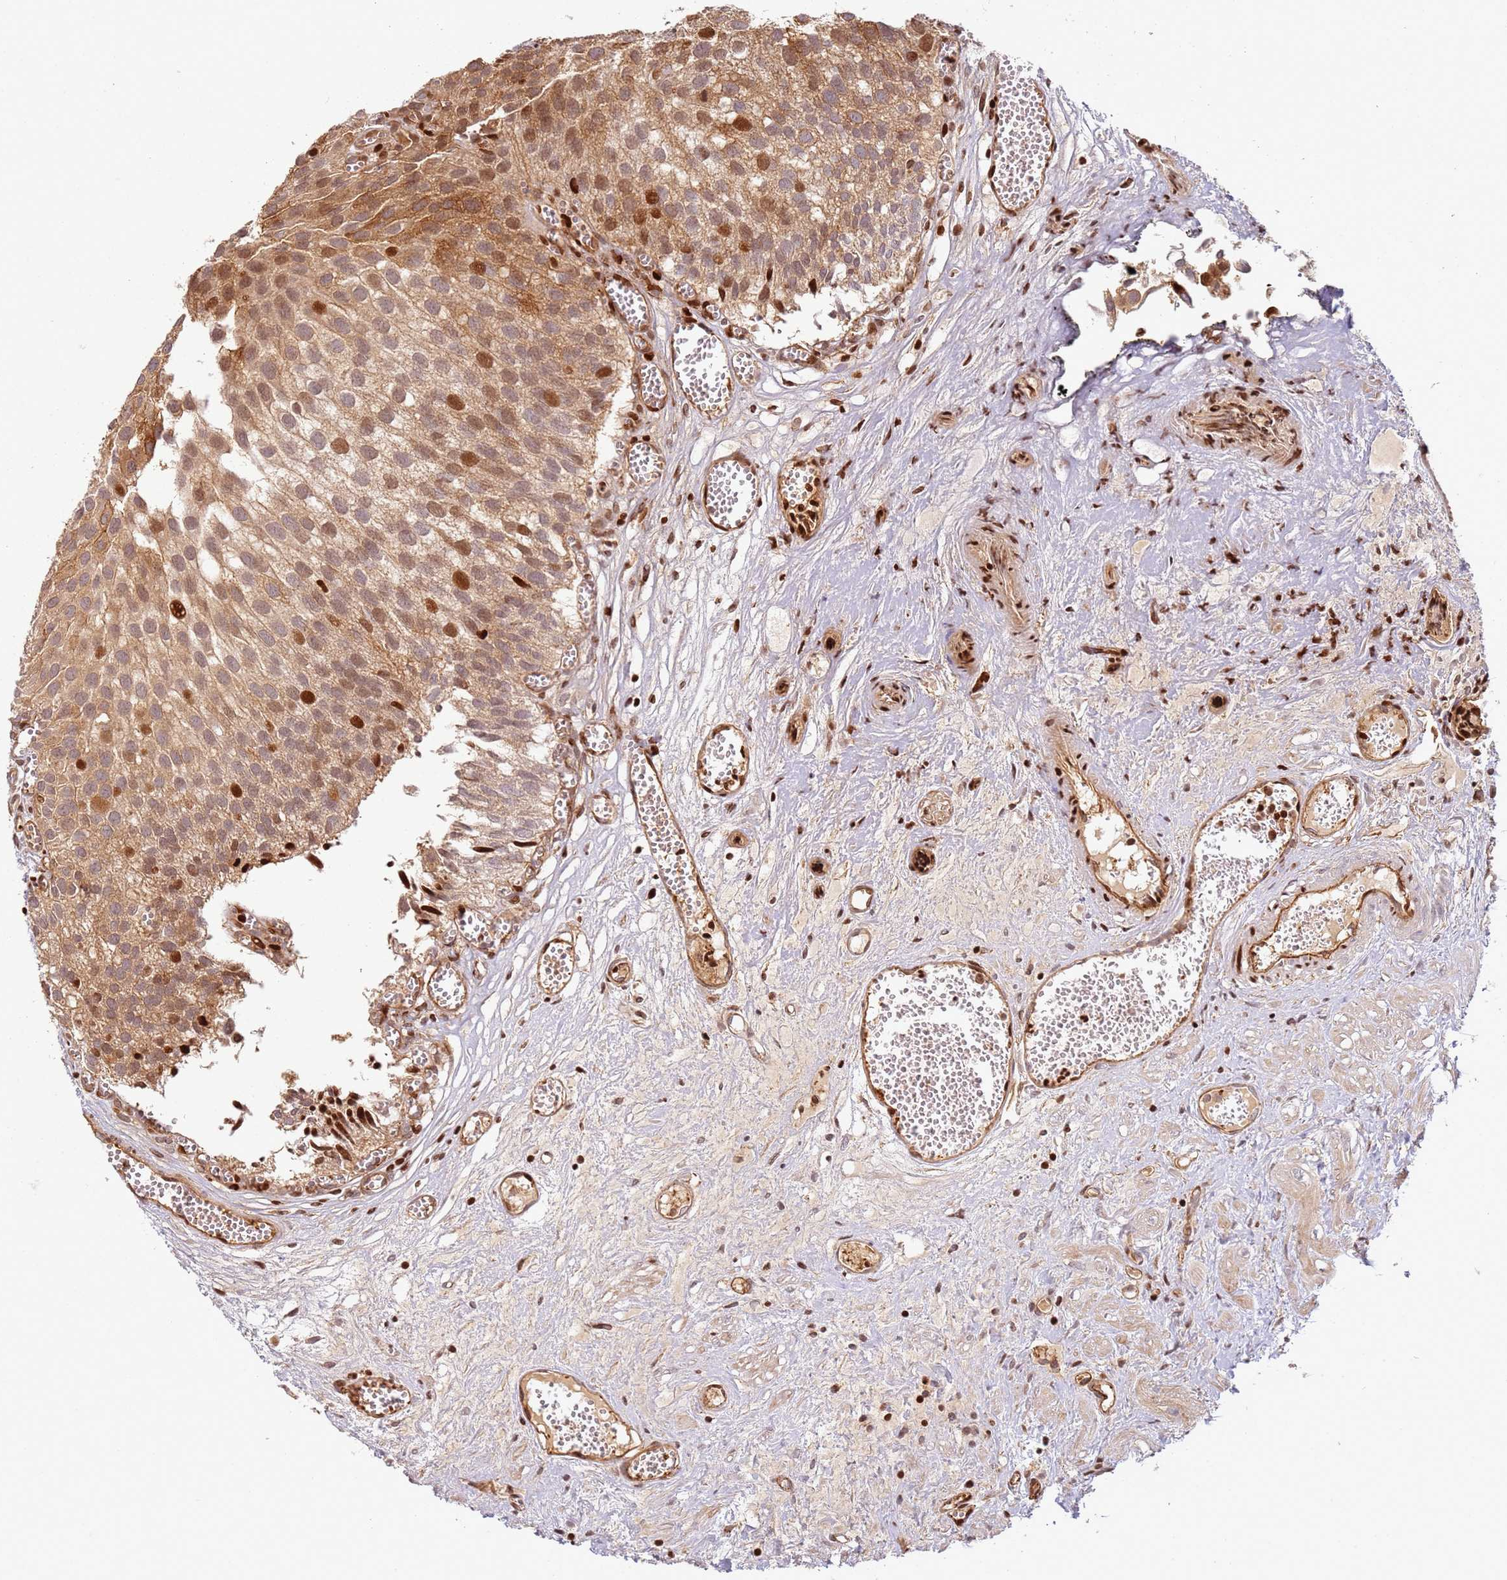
{"staining": {"intensity": "strong", "quantity": ">75%", "location": "cytoplasmic/membranous,nuclear"}, "tissue": "urothelial cancer", "cell_type": "Tumor cells", "image_type": "cancer", "snomed": [{"axis": "morphology", "description": "Urothelial carcinoma, Low grade"}, {"axis": "topography", "description": "Urinary bladder"}], "caption": "A histopathology image showing strong cytoplasmic/membranous and nuclear expression in about >75% of tumor cells in urothelial cancer, as visualized by brown immunohistochemical staining.", "gene": "TMEM233", "patient": {"sex": "male", "age": 88}}